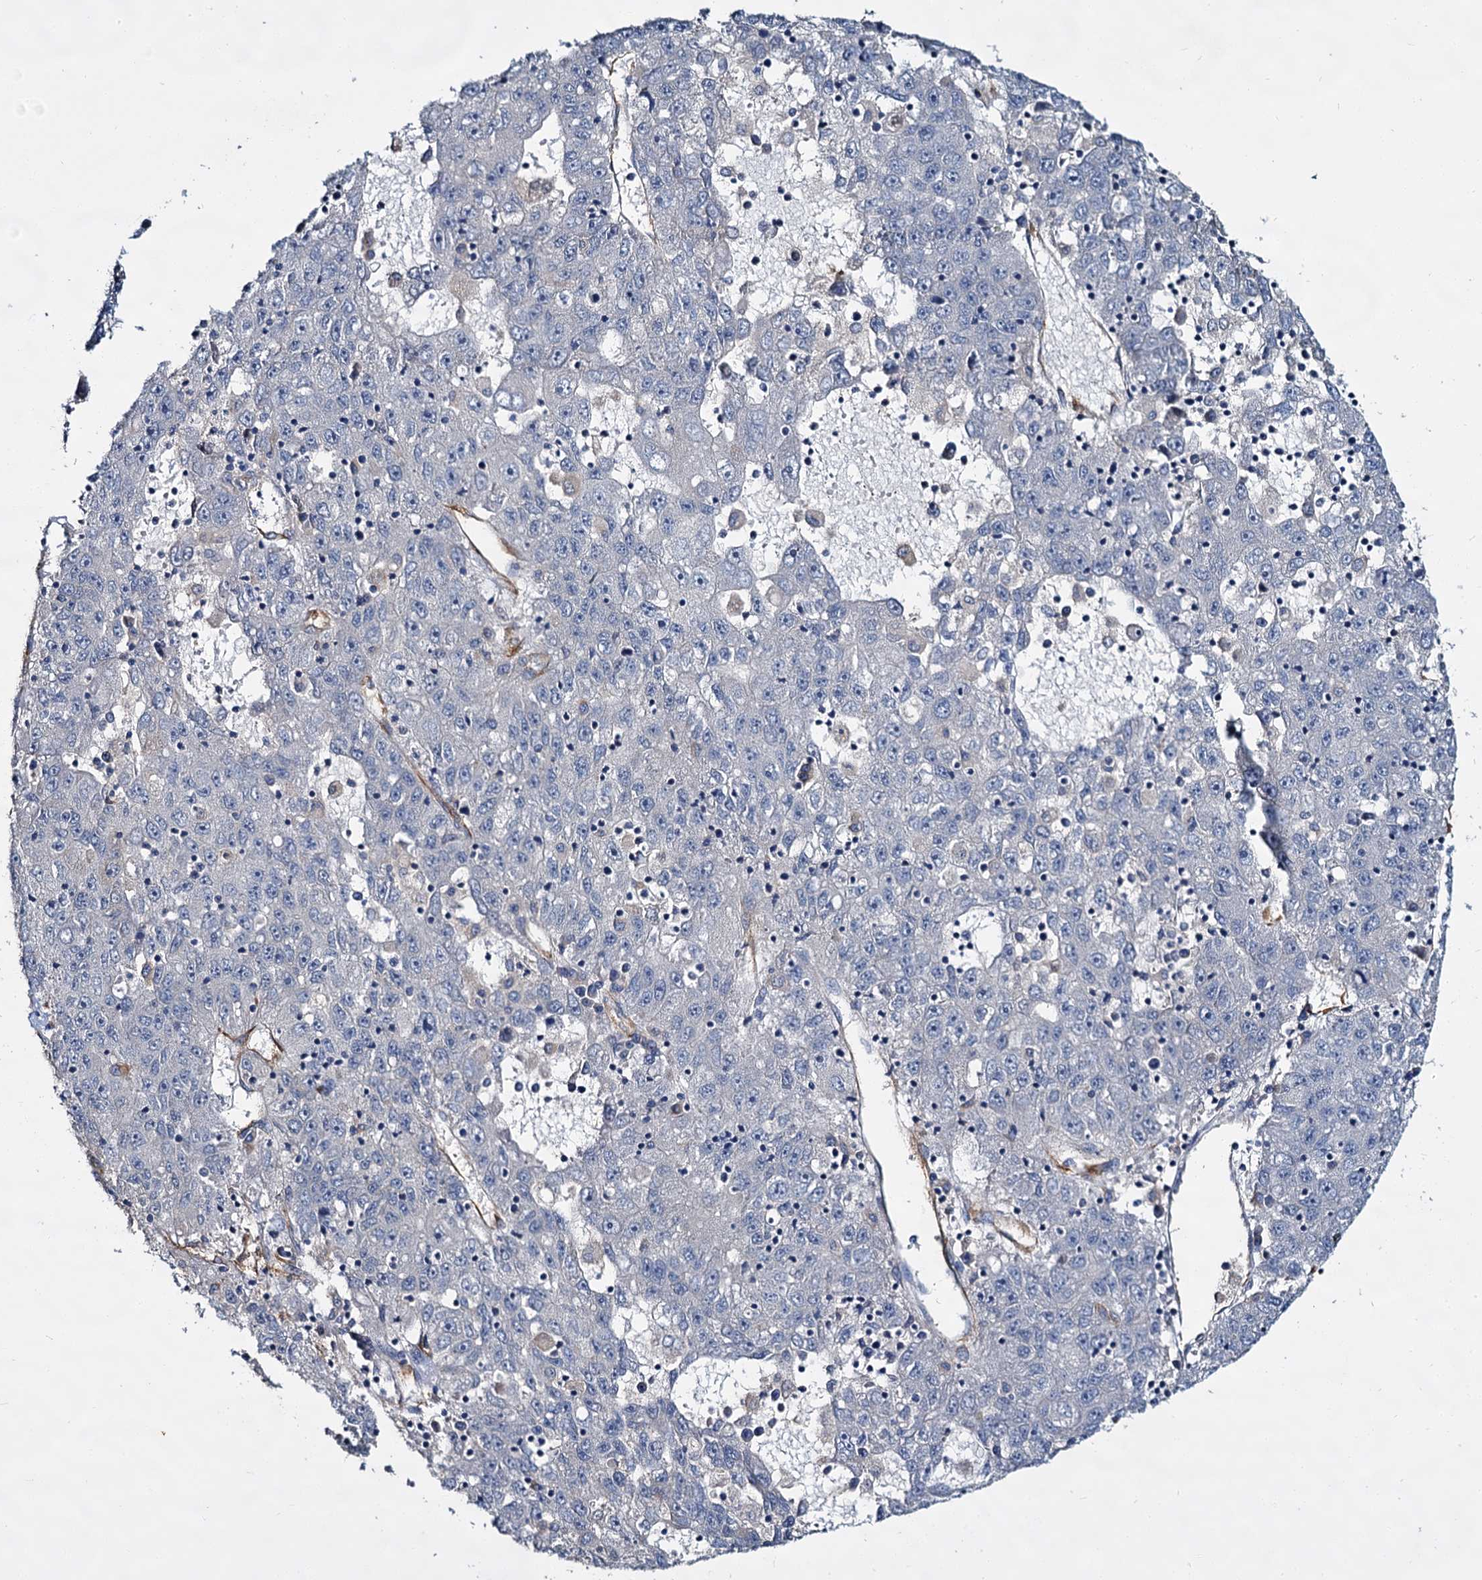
{"staining": {"intensity": "negative", "quantity": "none", "location": "none"}, "tissue": "liver cancer", "cell_type": "Tumor cells", "image_type": "cancer", "snomed": [{"axis": "morphology", "description": "Carcinoma, Hepatocellular, NOS"}, {"axis": "topography", "description": "Liver"}], "caption": "Immunohistochemical staining of liver cancer (hepatocellular carcinoma) displays no significant expression in tumor cells. (DAB IHC with hematoxylin counter stain).", "gene": "CACNA1C", "patient": {"sex": "male", "age": 49}}